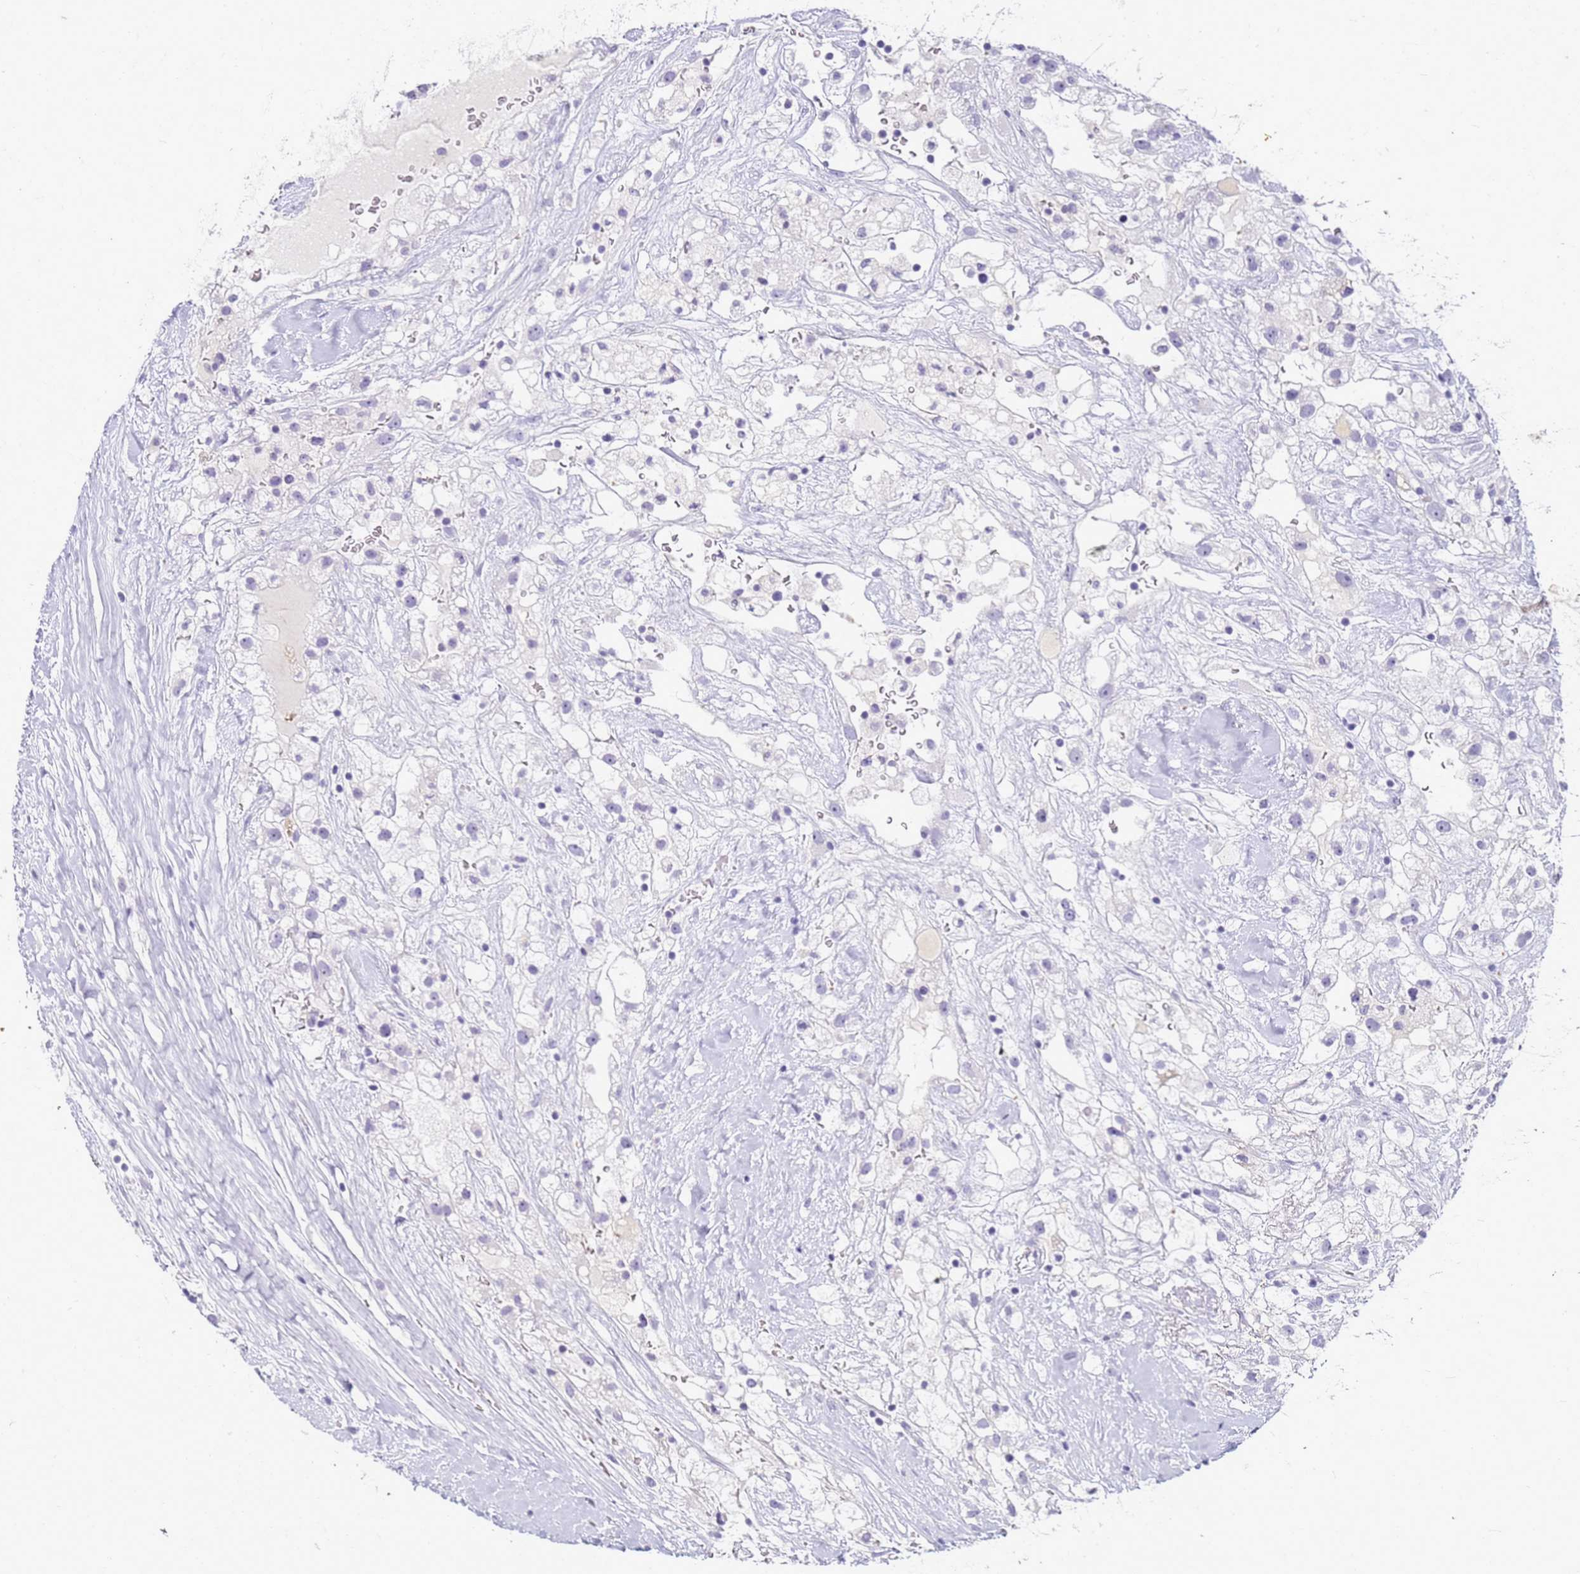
{"staining": {"intensity": "negative", "quantity": "none", "location": "none"}, "tissue": "renal cancer", "cell_type": "Tumor cells", "image_type": "cancer", "snomed": [{"axis": "morphology", "description": "Adenocarcinoma, NOS"}, {"axis": "topography", "description": "Kidney"}], "caption": "The histopathology image shows no significant positivity in tumor cells of renal adenocarcinoma.", "gene": "CFAP100", "patient": {"sex": "male", "age": 59}}